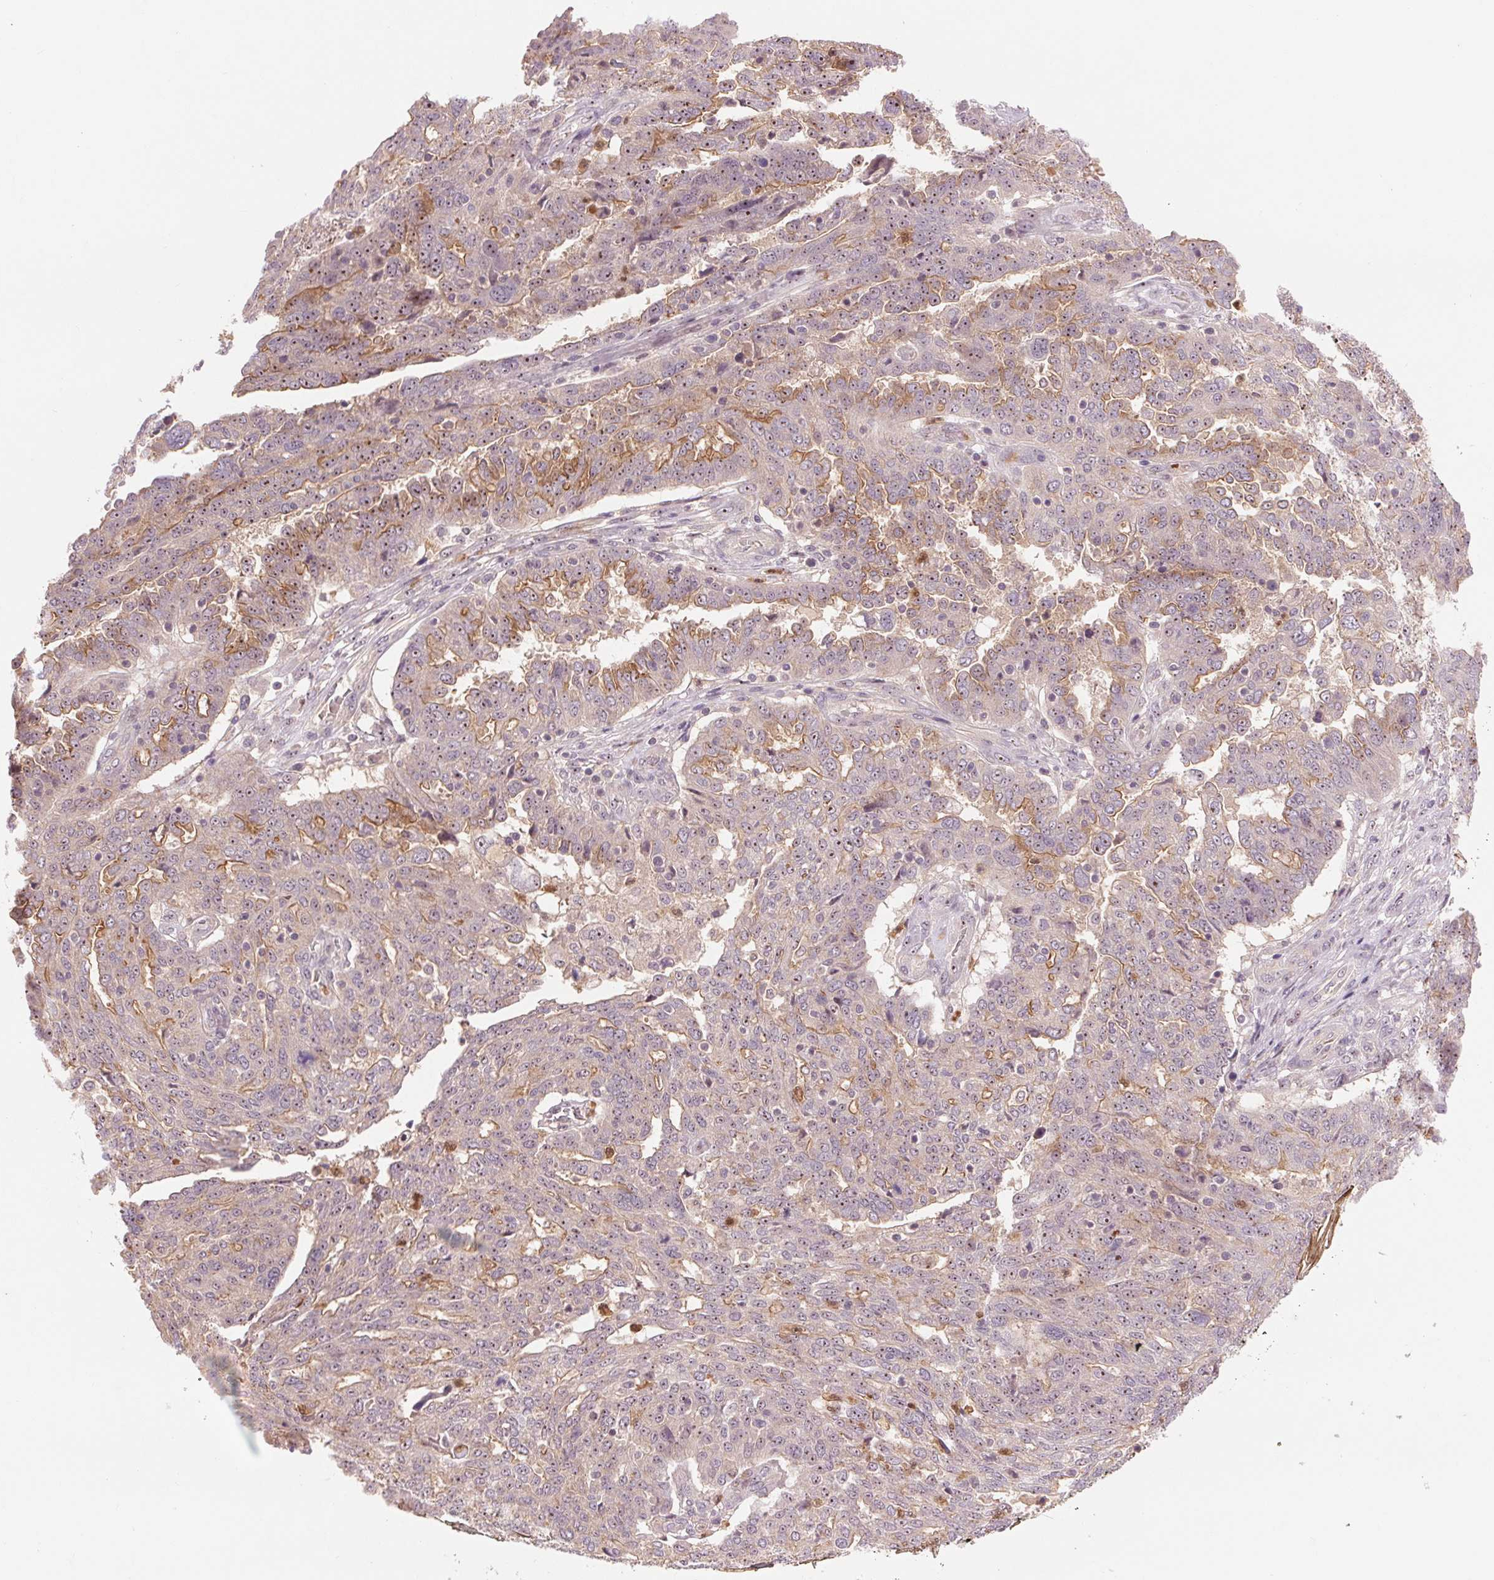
{"staining": {"intensity": "moderate", "quantity": "<25%", "location": "cytoplasmic/membranous"}, "tissue": "ovarian cancer", "cell_type": "Tumor cells", "image_type": "cancer", "snomed": [{"axis": "morphology", "description": "Cystadenocarcinoma, serous, NOS"}, {"axis": "topography", "description": "Ovary"}], "caption": "Immunohistochemistry staining of ovarian serous cystadenocarcinoma, which displays low levels of moderate cytoplasmic/membranous positivity in about <25% of tumor cells indicating moderate cytoplasmic/membranous protein staining. The staining was performed using DAB (3,3'-diaminobenzidine) (brown) for protein detection and nuclei were counterstained in hematoxylin (blue).", "gene": "RANBP3L", "patient": {"sex": "female", "age": 67}}